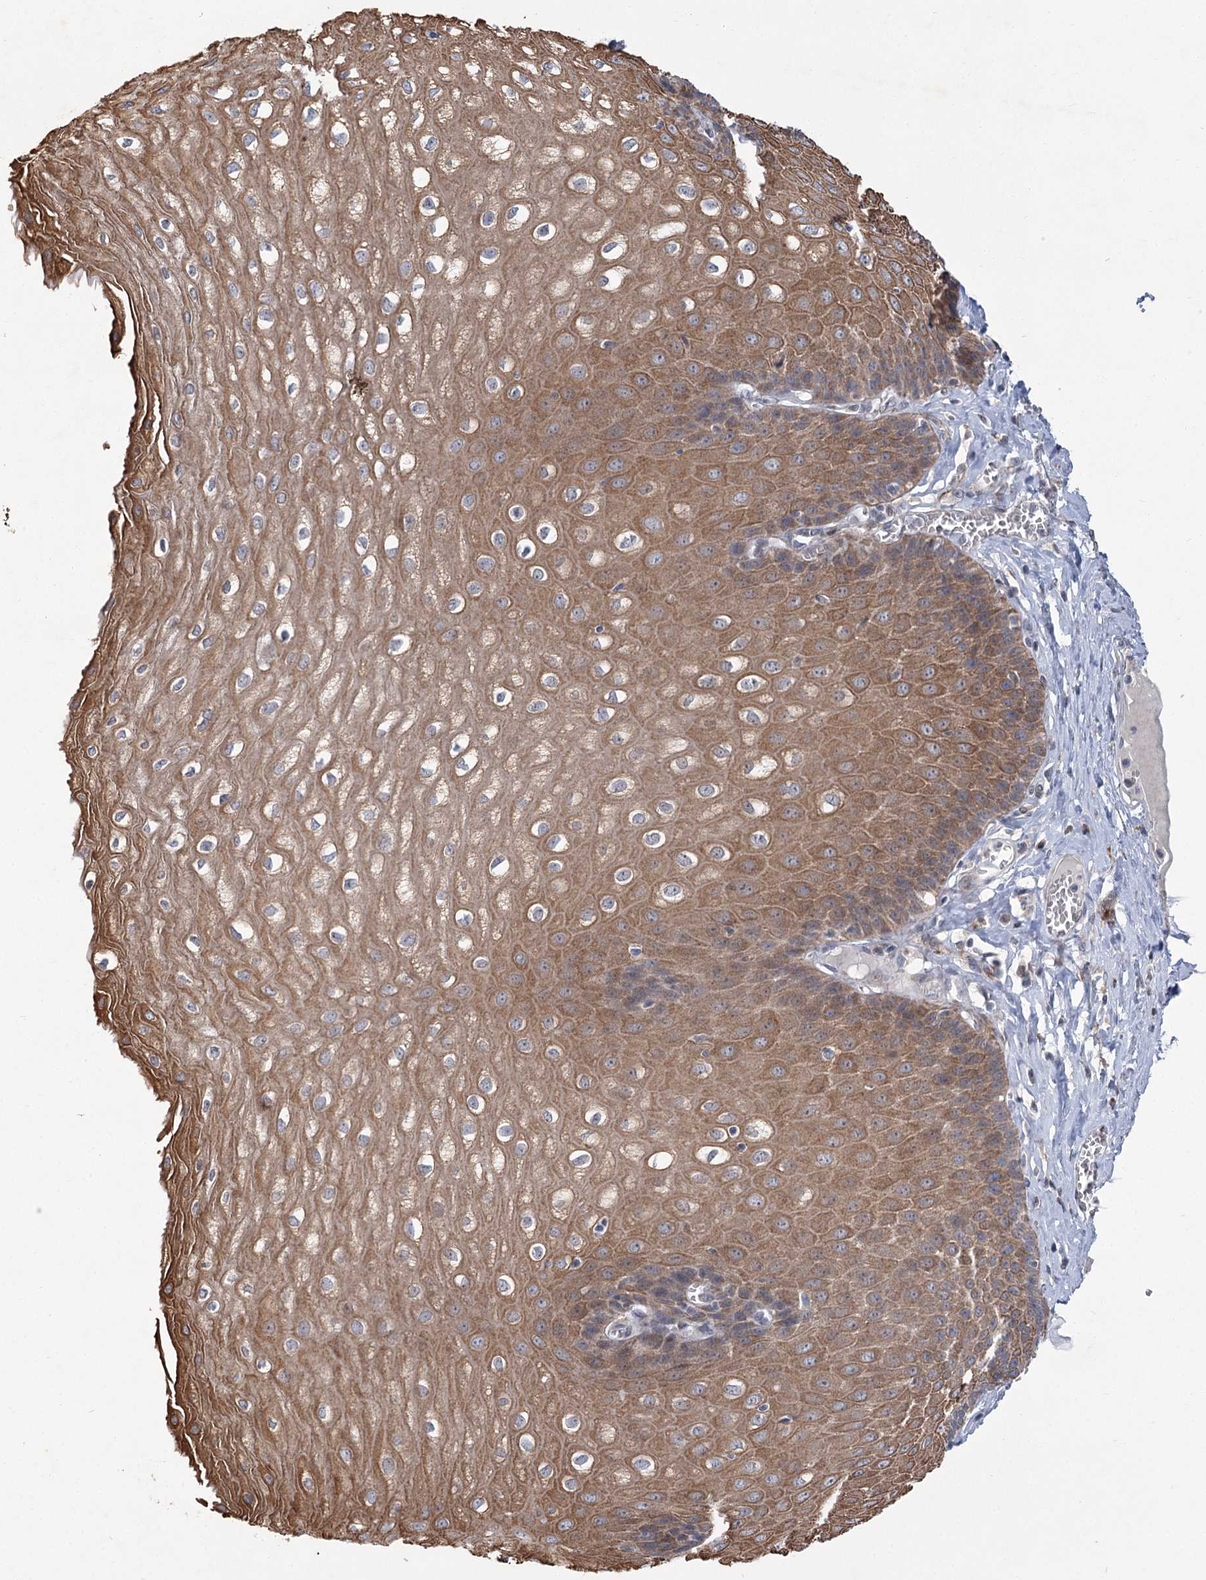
{"staining": {"intensity": "moderate", "quantity": "25%-75%", "location": "cytoplasmic/membranous"}, "tissue": "esophagus", "cell_type": "Squamous epithelial cells", "image_type": "normal", "snomed": [{"axis": "morphology", "description": "Normal tissue, NOS"}, {"axis": "topography", "description": "Esophagus"}], "caption": "Immunohistochemical staining of unremarkable esophagus exhibits 25%-75% levels of moderate cytoplasmic/membranous protein staining in about 25%-75% of squamous epithelial cells.", "gene": "GCNT4", "patient": {"sex": "male", "age": 60}}